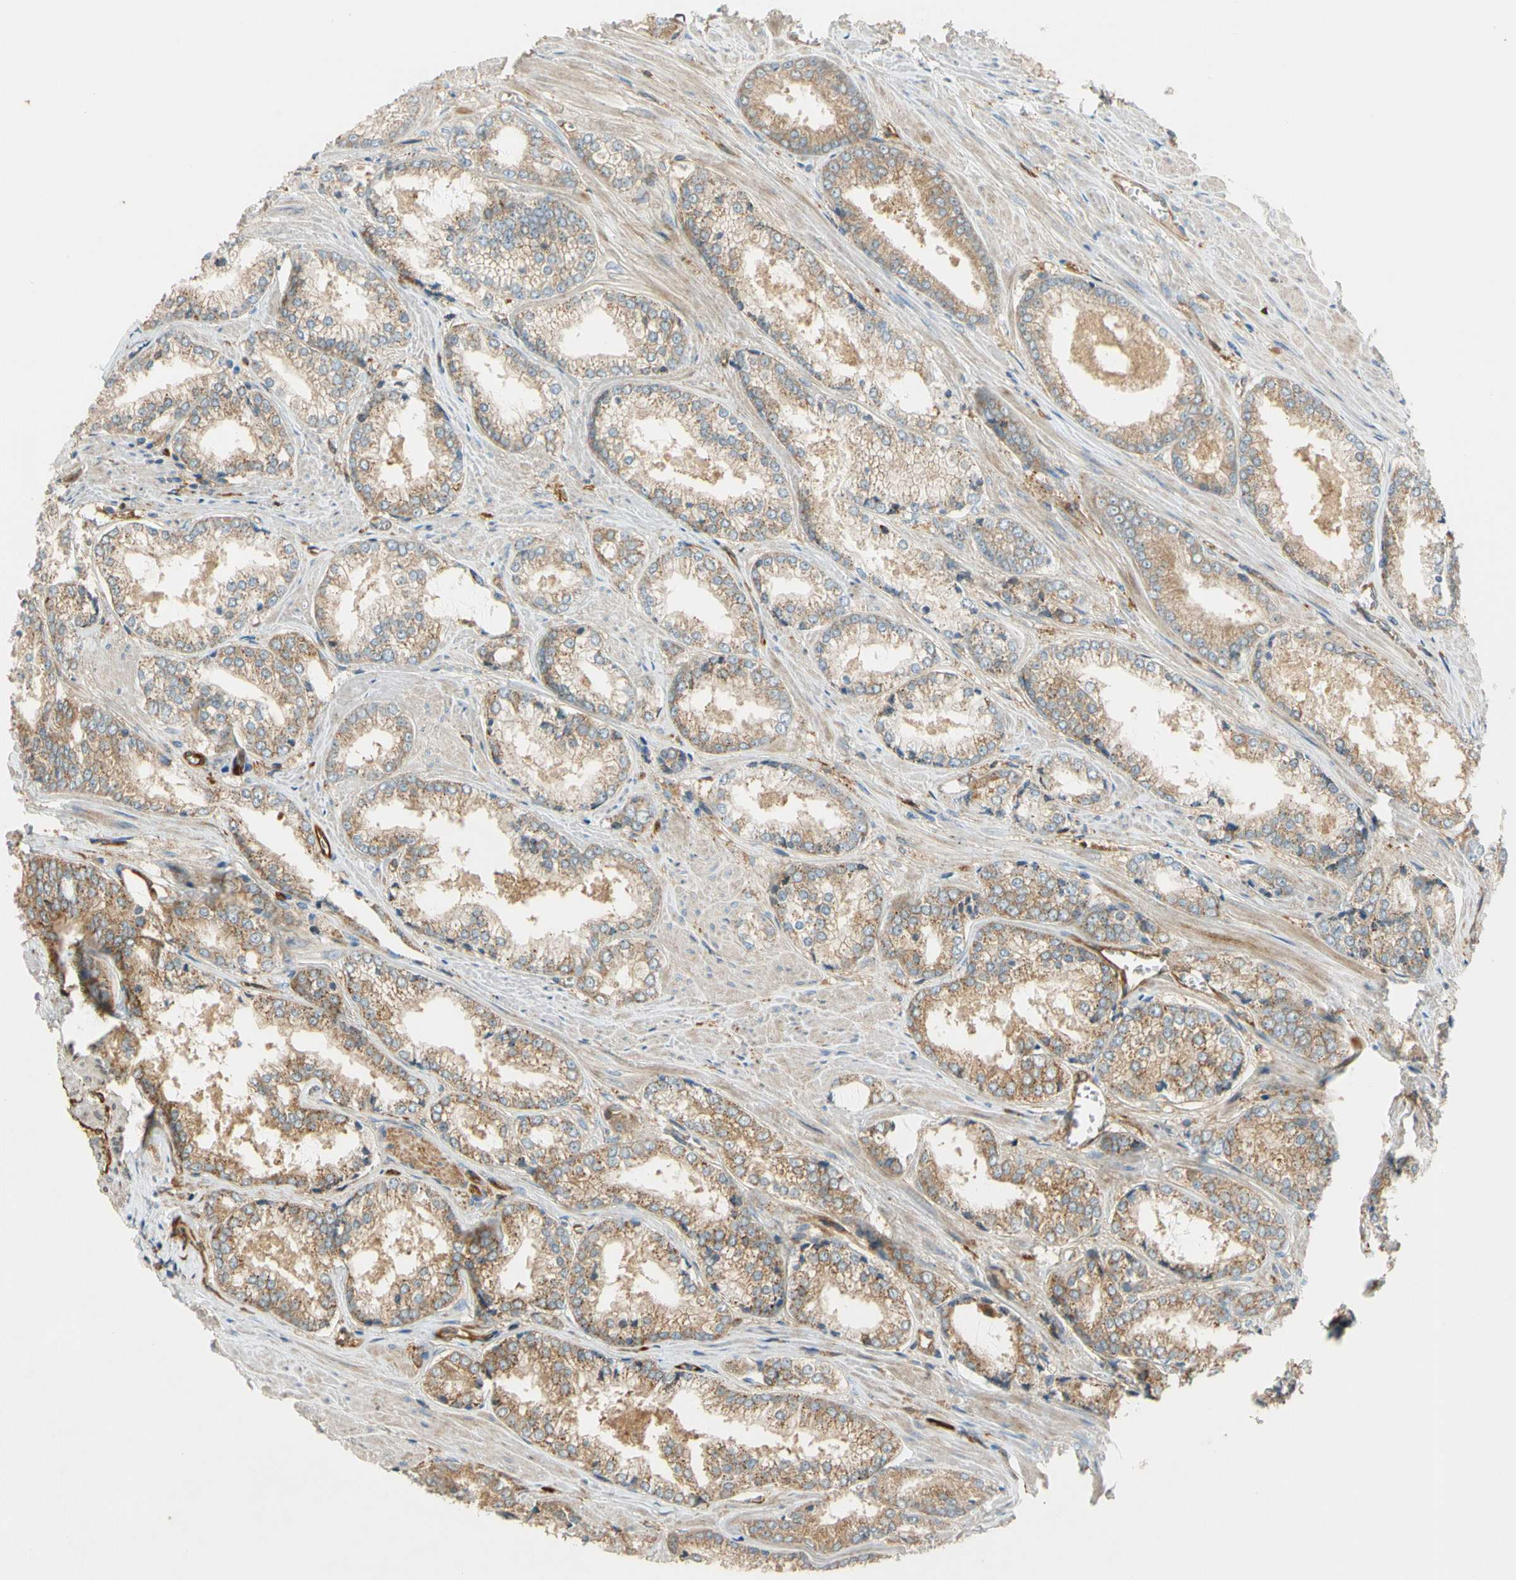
{"staining": {"intensity": "moderate", "quantity": ">75%", "location": "cytoplasmic/membranous"}, "tissue": "prostate cancer", "cell_type": "Tumor cells", "image_type": "cancer", "snomed": [{"axis": "morphology", "description": "Adenocarcinoma, Low grade"}, {"axis": "topography", "description": "Prostate"}], "caption": "An immunohistochemistry micrograph of tumor tissue is shown. Protein staining in brown shows moderate cytoplasmic/membranous positivity in prostate cancer within tumor cells. (brown staining indicates protein expression, while blue staining denotes nuclei).", "gene": "PARP14", "patient": {"sex": "male", "age": 64}}